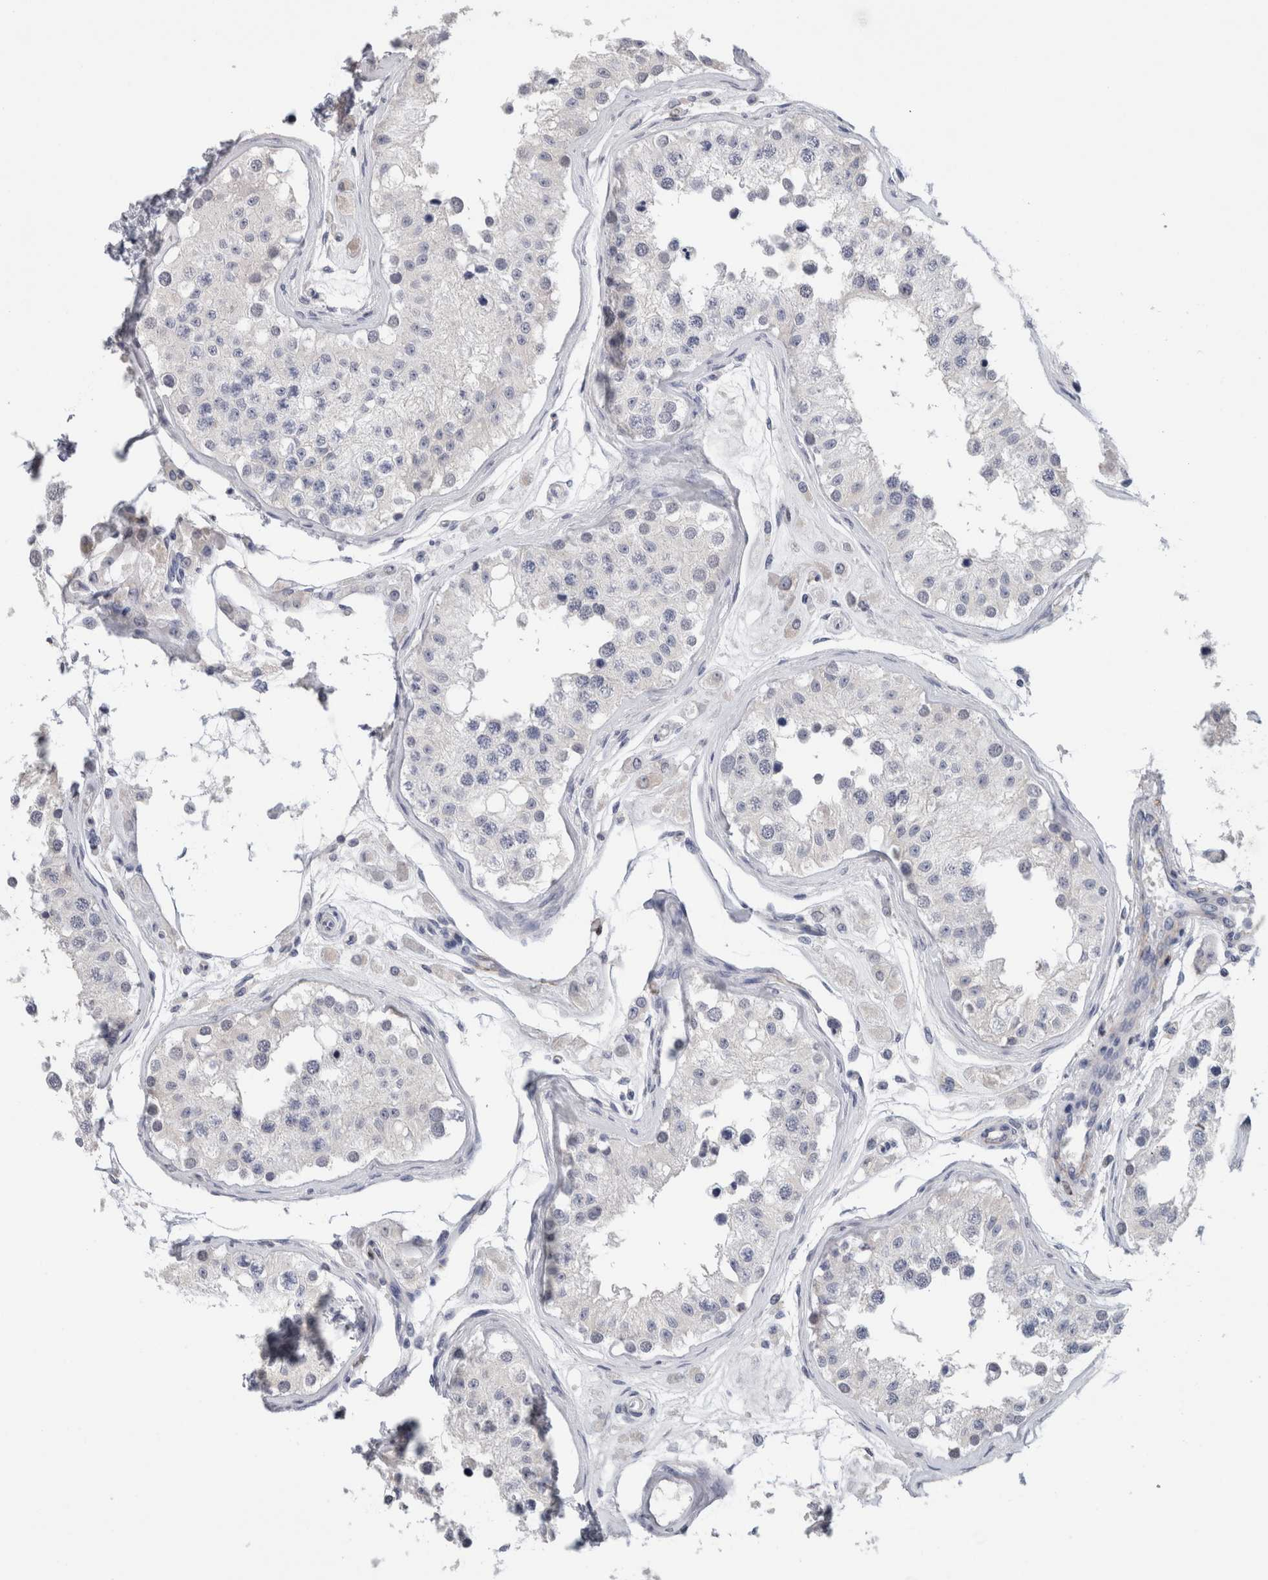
{"staining": {"intensity": "negative", "quantity": "none", "location": "none"}, "tissue": "testis", "cell_type": "Cells in seminiferous ducts", "image_type": "normal", "snomed": [{"axis": "morphology", "description": "Normal tissue, NOS"}, {"axis": "morphology", "description": "Adenocarcinoma, metastatic, NOS"}, {"axis": "topography", "description": "Testis"}], "caption": "IHC micrograph of normal testis: human testis stained with DAB shows no significant protein staining in cells in seminiferous ducts.", "gene": "FABP4", "patient": {"sex": "male", "age": 26}}